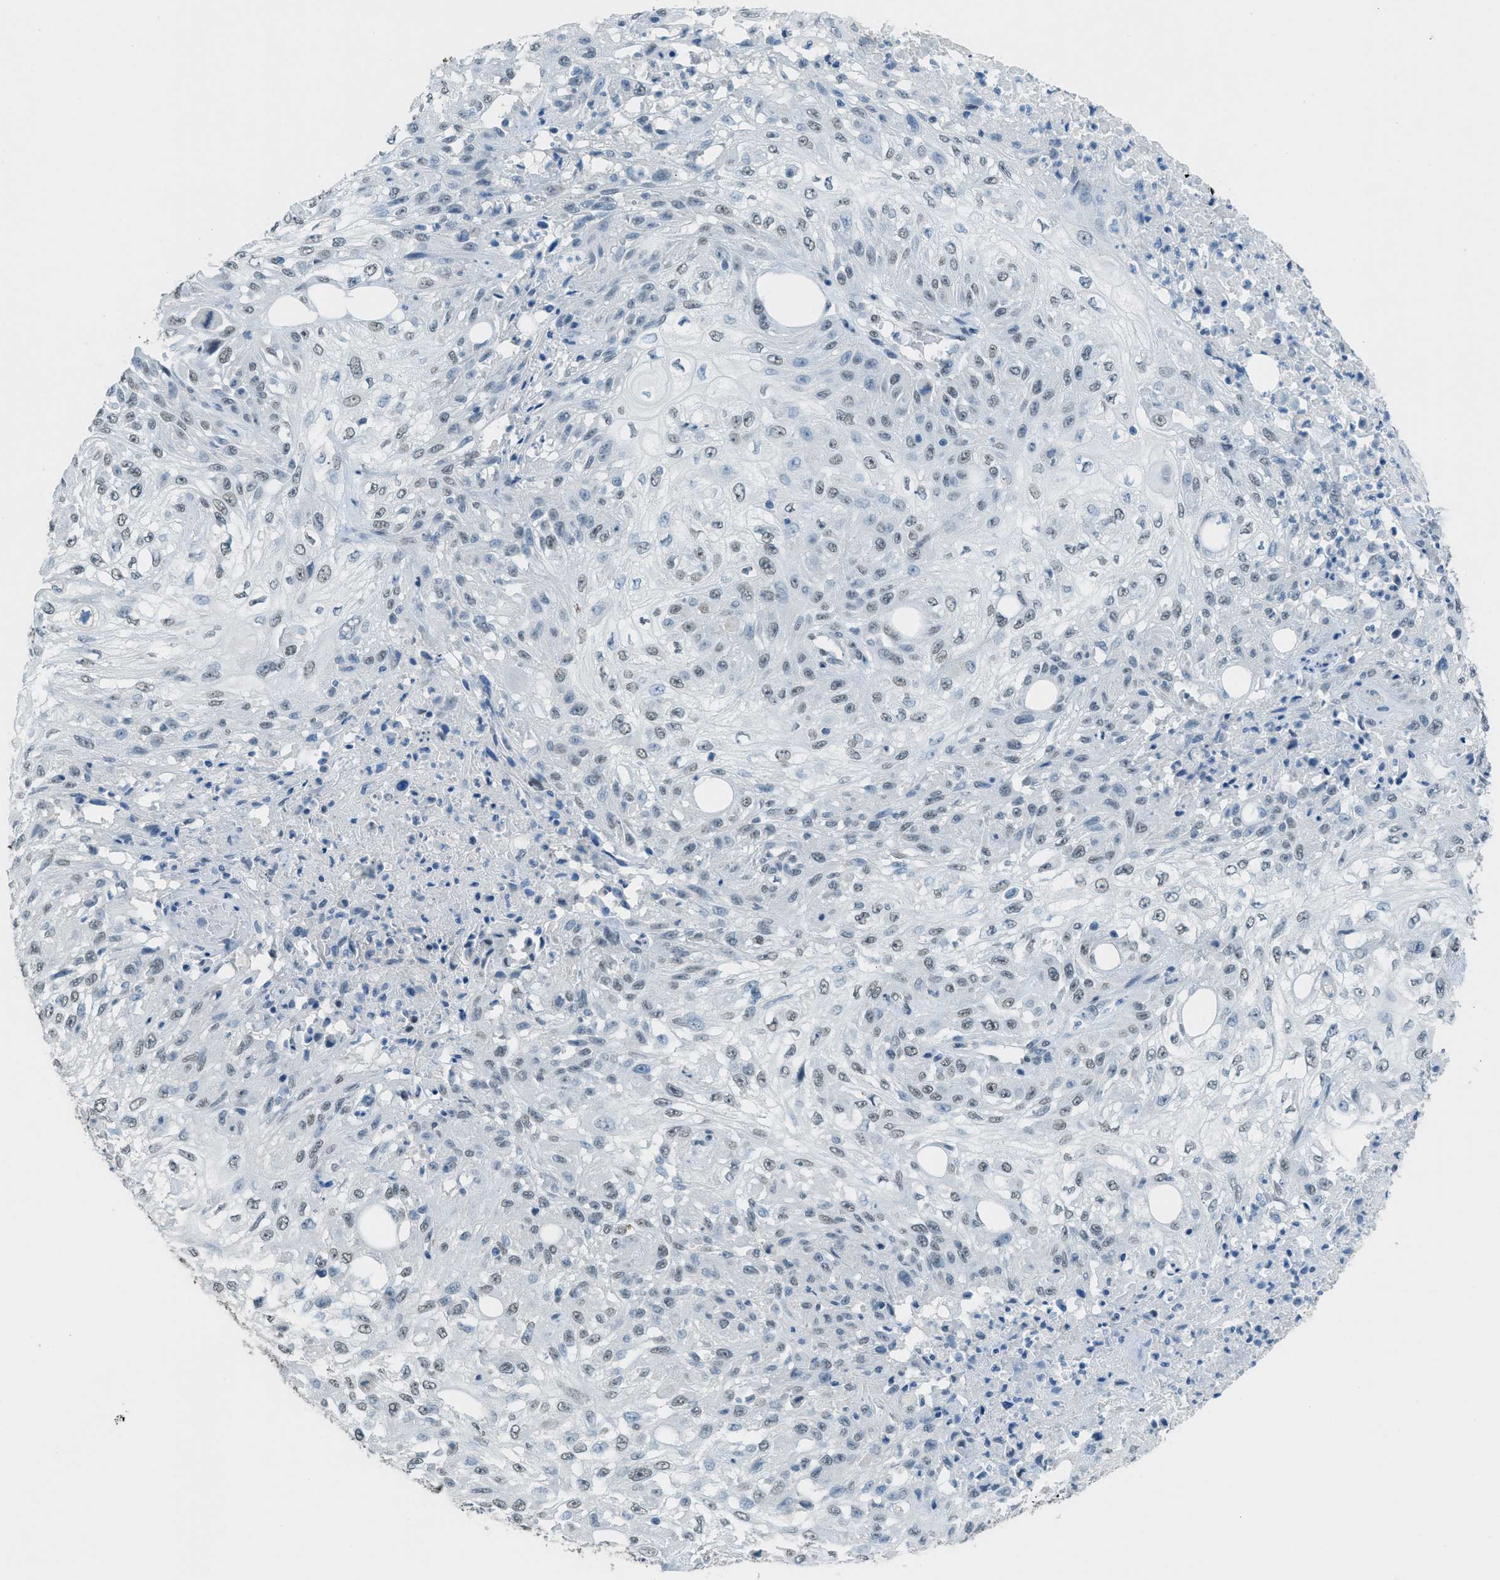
{"staining": {"intensity": "weak", "quantity": ">75%", "location": "nuclear"}, "tissue": "skin cancer", "cell_type": "Tumor cells", "image_type": "cancer", "snomed": [{"axis": "morphology", "description": "Squamous cell carcinoma, NOS"}, {"axis": "morphology", "description": "Squamous cell carcinoma, metastatic, NOS"}, {"axis": "topography", "description": "Skin"}, {"axis": "topography", "description": "Lymph node"}], "caption": "A brown stain labels weak nuclear expression of a protein in skin cancer (squamous cell carcinoma) tumor cells. (IHC, brightfield microscopy, high magnification).", "gene": "TTC13", "patient": {"sex": "male", "age": 75}}